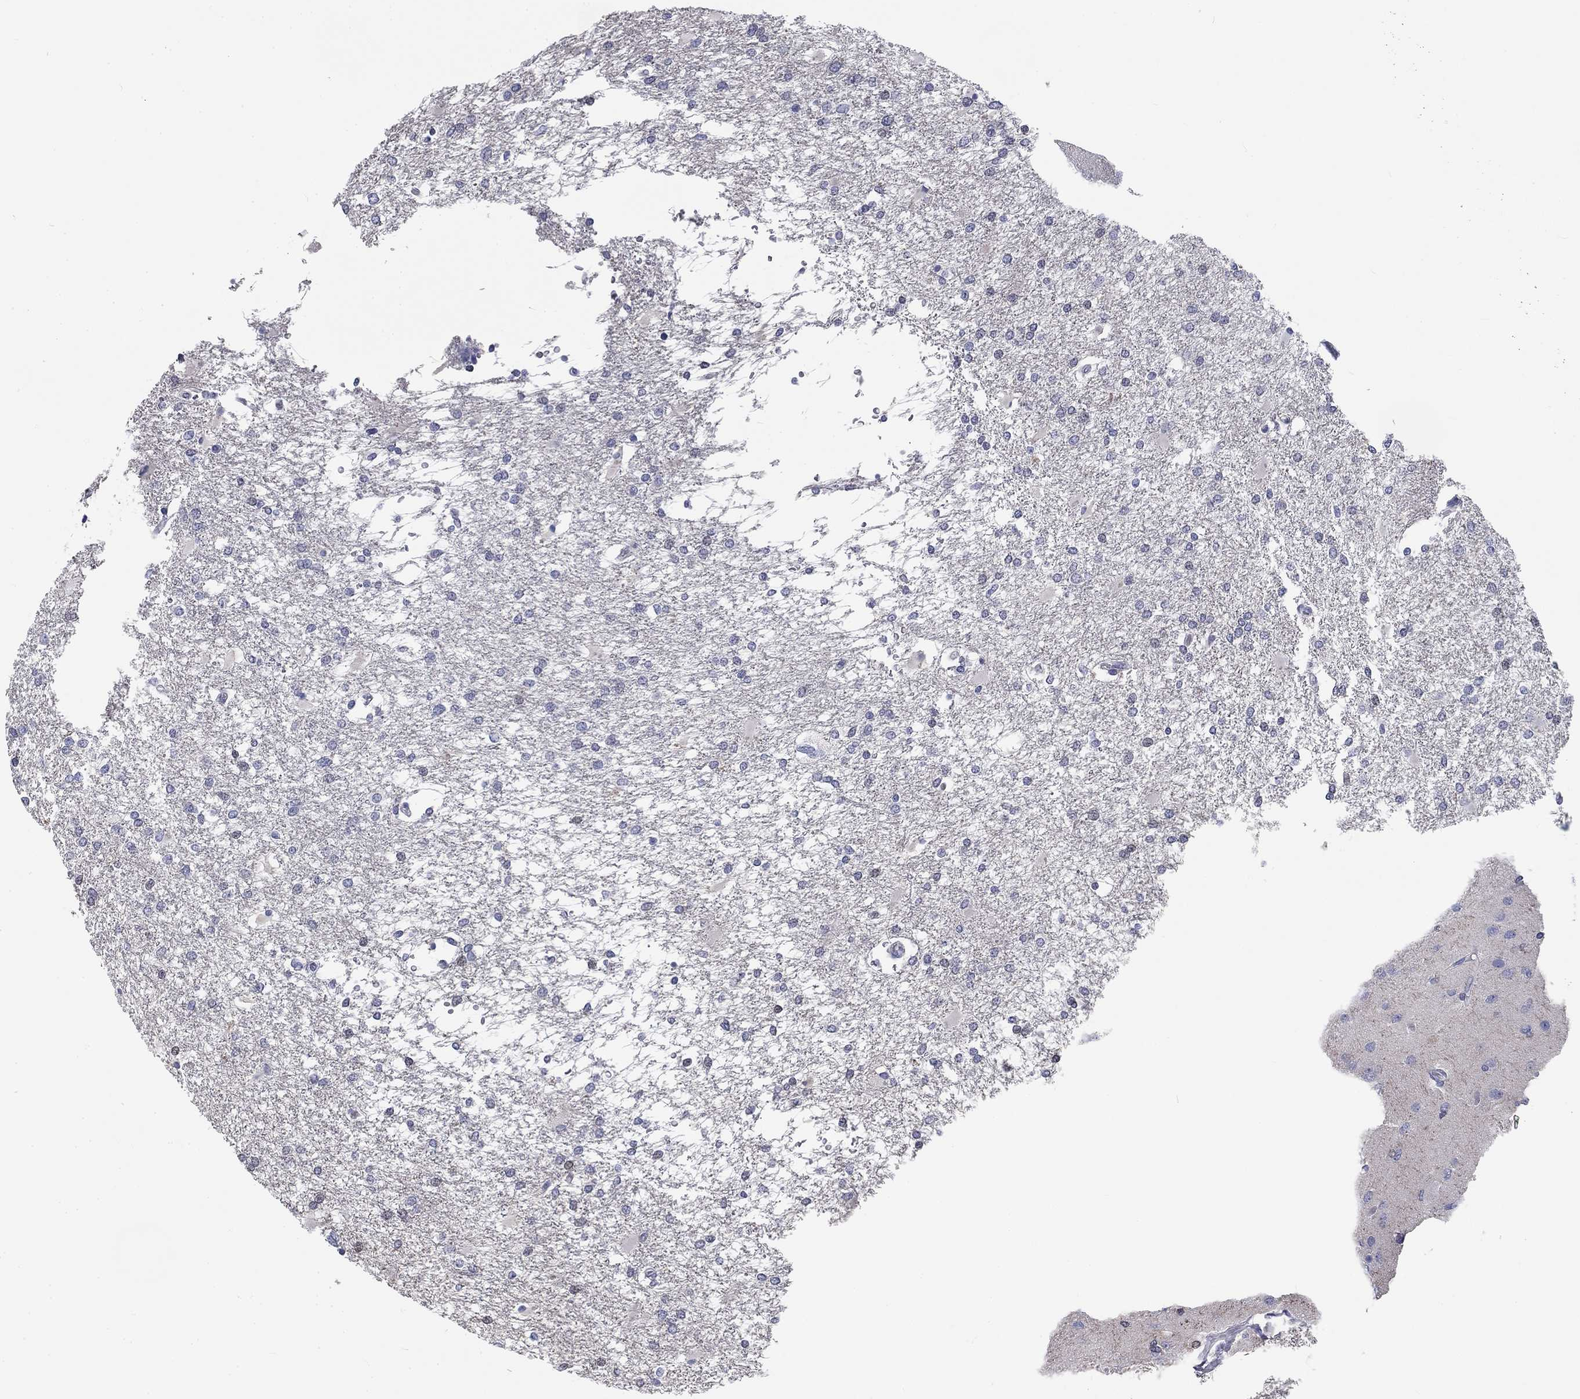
{"staining": {"intensity": "negative", "quantity": "none", "location": "none"}, "tissue": "glioma", "cell_type": "Tumor cells", "image_type": "cancer", "snomed": [{"axis": "morphology", "description": "Glioma, malignant, High grade"}, {"axis": "topography", "description": "Cerebral cortex"}], "caption": "Glioma was stained to show a protein in brown. There is no significant positivity in tumor cells. (DAB immunohistochemistry (IHC) with hematoxylin counter stain).", "gene": "CALB1", "patient": {"sex": "male", "age": 79}}